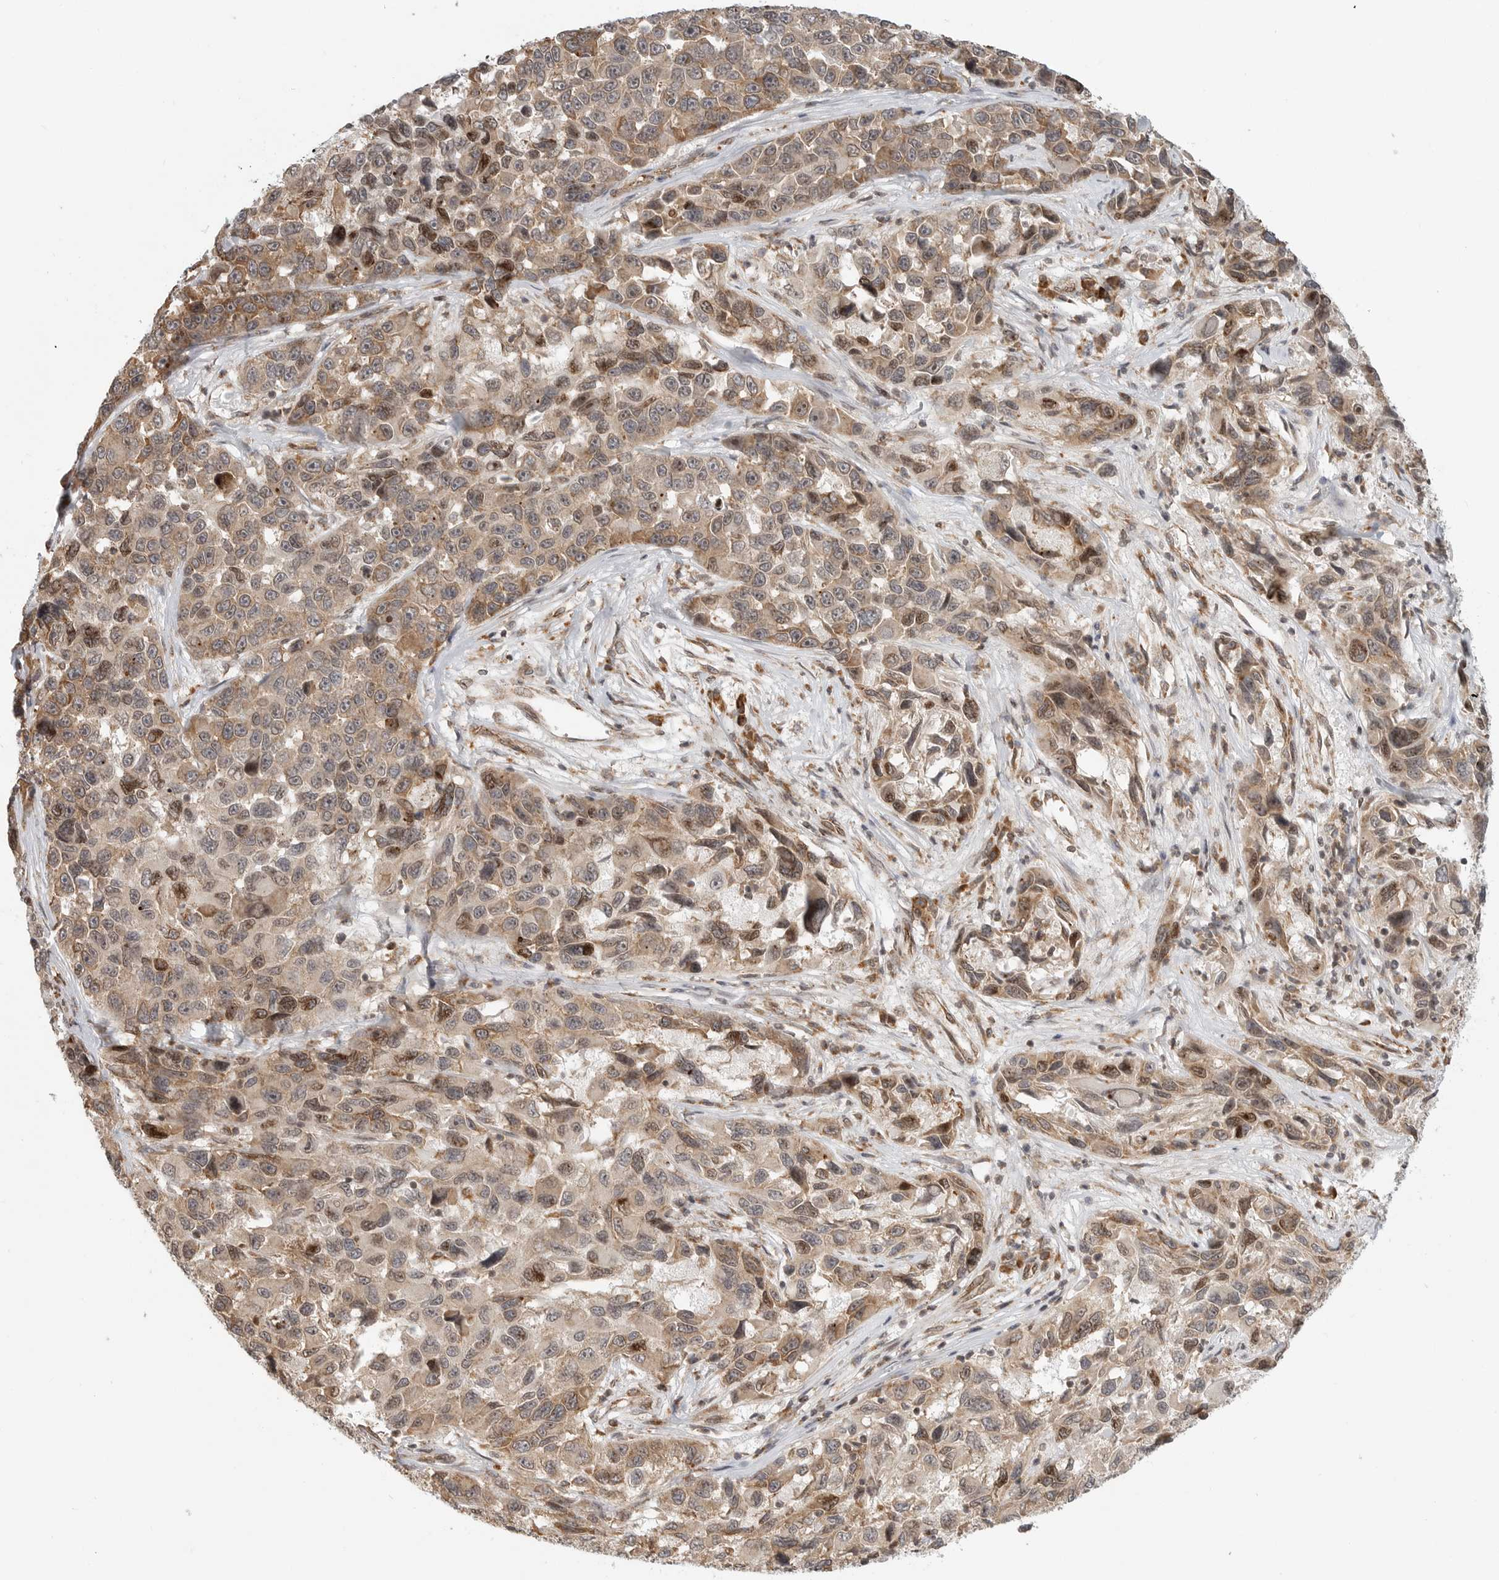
{"staining": {"intensity": "moderate", "quantity": ">75%", "location": "cytoplasmic/membranous"}, "tissue": "melanoma", "cell_type": "Tumor cells", "image_type": "cancer", "snomed": [{"axis": "morphology", "description": "Malignant melanoma, NOS"}, {"axis": "topography", "description": "Skin"}], "caption": "Tumor cells display moderate cytoplasmic/membranous staining in about >75% of cells in malignant melanoma. Nuclei are stained in blue.", "gene": "IDUA", "patient": {"sex": "male", "age": 53}}